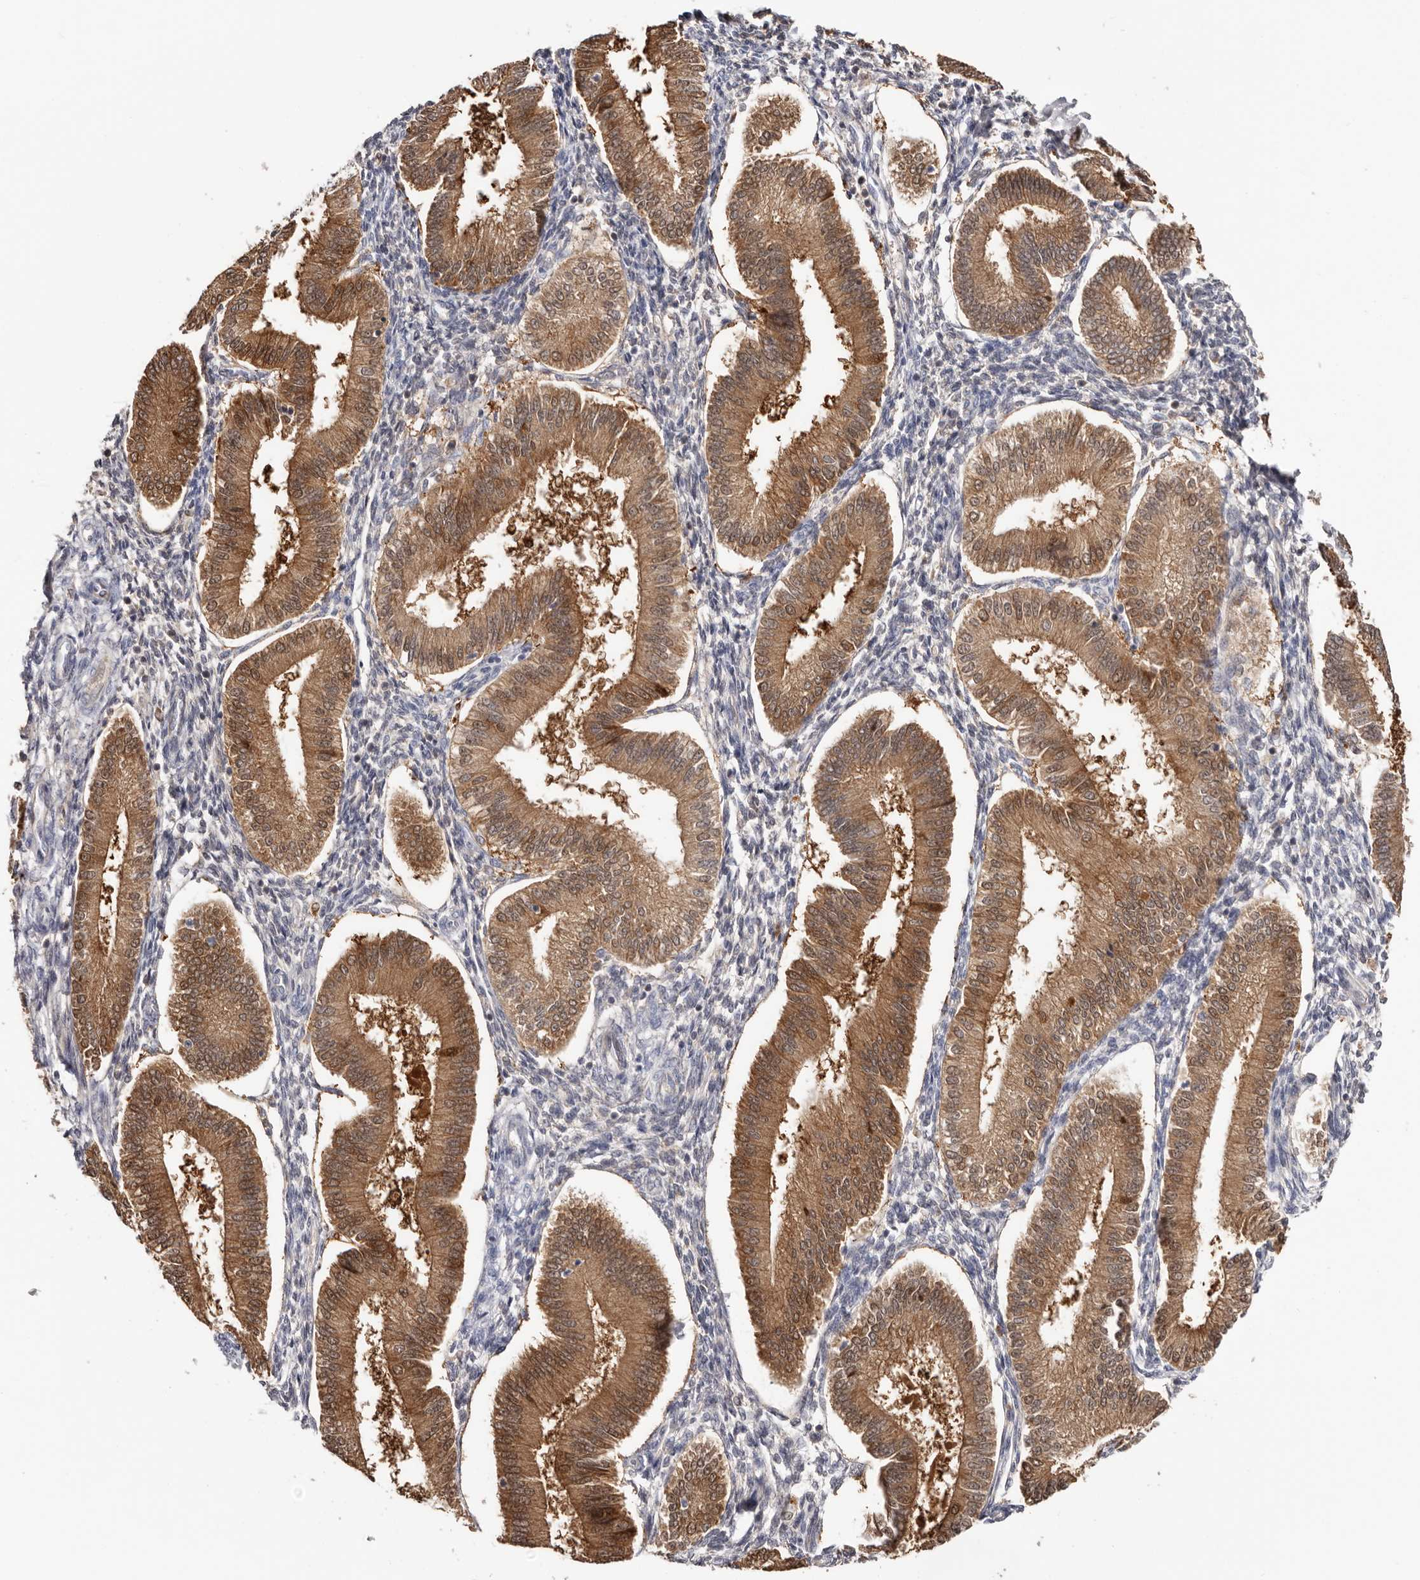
{"staining": {"intensity": "weak", "quantity": "<25%", "location": "cytoplasmic/membranous"}, "tissue": "endometrium", "cell_type": "Cells in endometrial stroma", "image_type": "normal", "snomed": [{"axis": "morphology", "description": "Normal tissue, NOS"}, {"axis": "topography", "description": "Endometrium"}], "caption": "Benign endometrium was stained to show a protein in brown. There is no significant expression in cells in endometrial stroma. (Immunohistochemistry, brightfield microscopy, high magnification).", "gene": "PKDCC", "patient": {"sex": "female", "age": 39}}